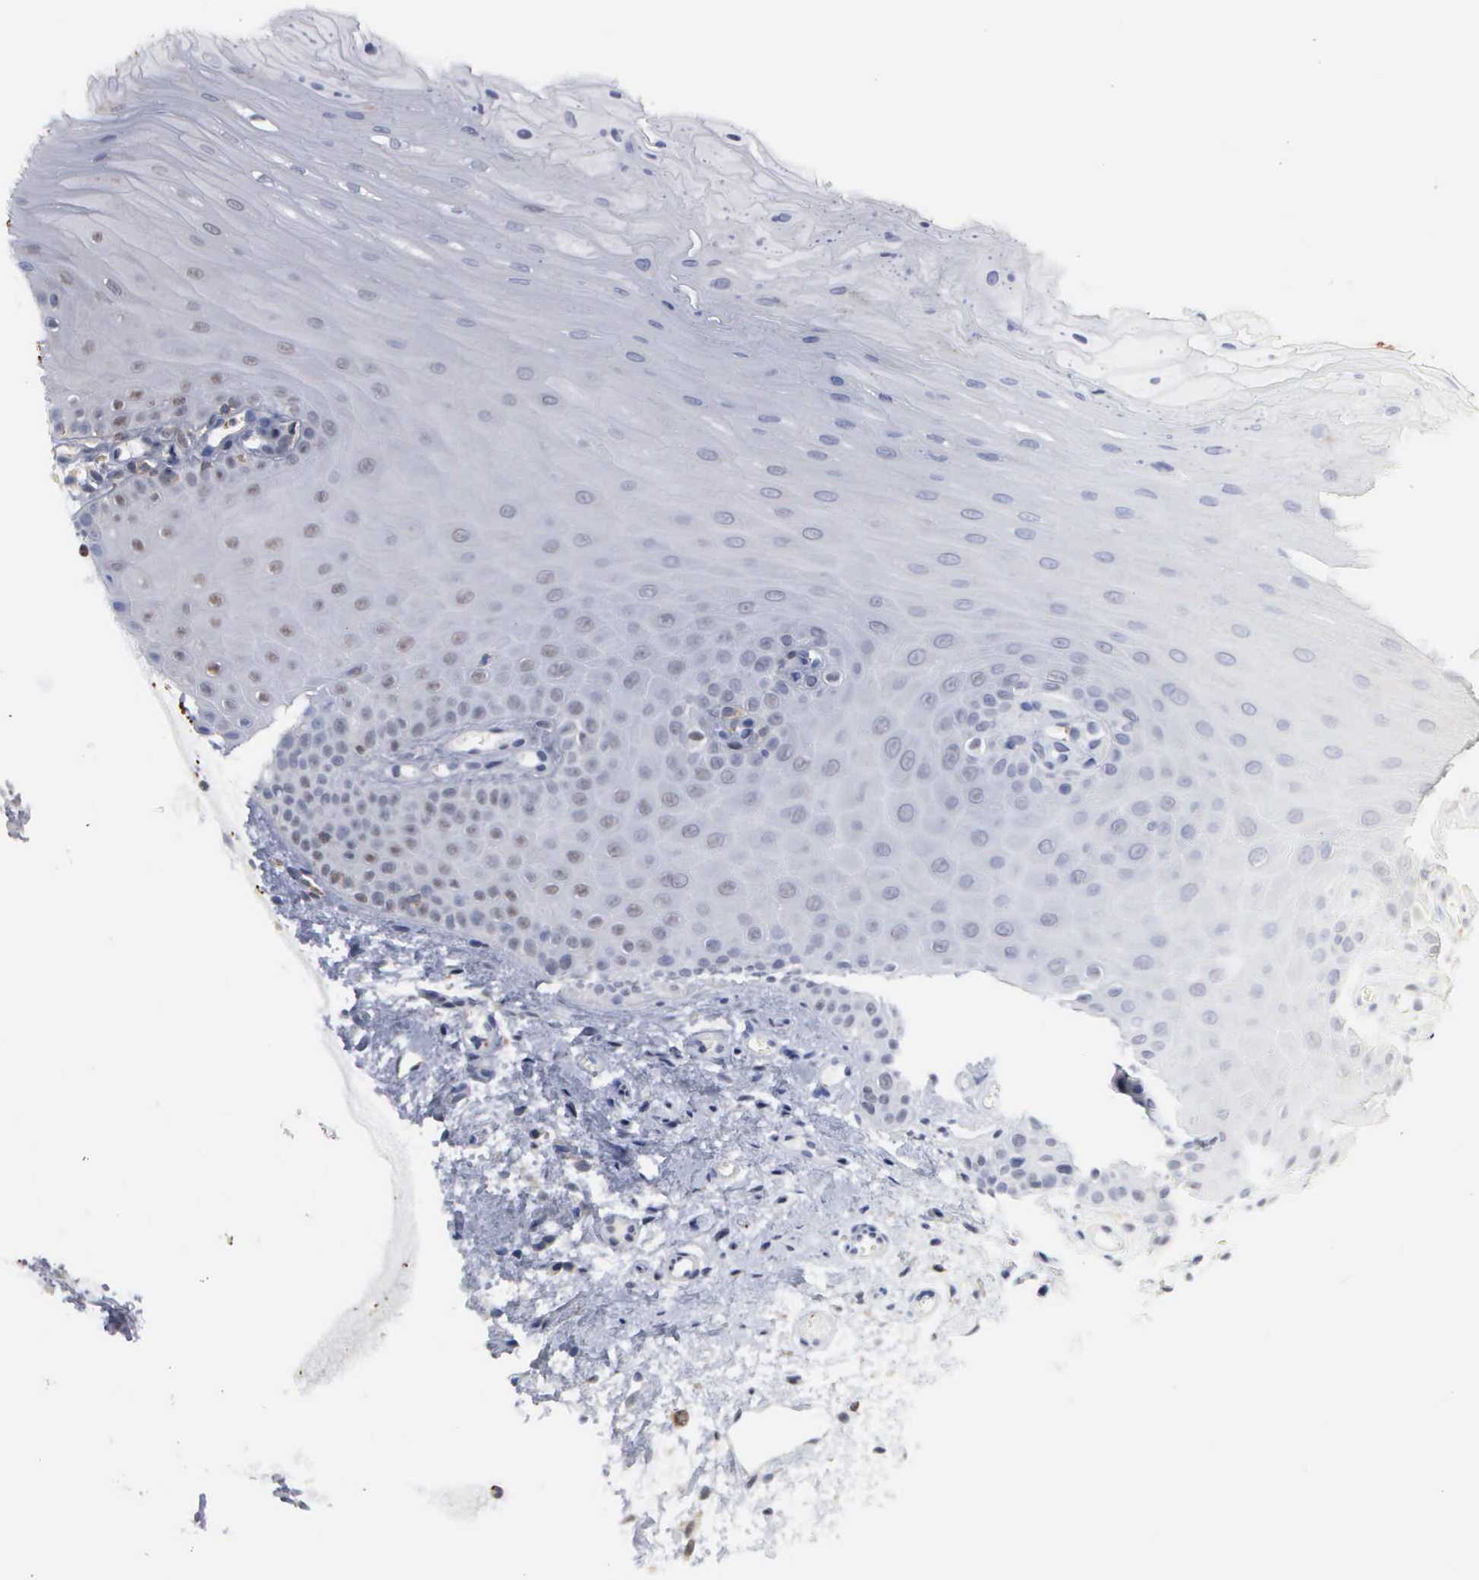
{"staining": {"intensity": "weak", "quantity": "<25%", "location": "nuclear"}, "tissue": "oral mucosa", "cell_type": "Squamous epithelial cells", "image_type": "normal", "snomed": [{"axis": "morphology", "description": "Normal tissue, NOS"}, {"axis": "topography", "description": "Oral tissue"}], "caption": "The photomicrograph exhibits no staining of squamous epithelial cells in benign oral mucosa. (DAB (3,3'-diaminobenzidine) immunohistochemistry visualized using brightfield microscopy, high magnification).", "gene": "TRMT5", "patient": {"sex": "female", "age": 54}}